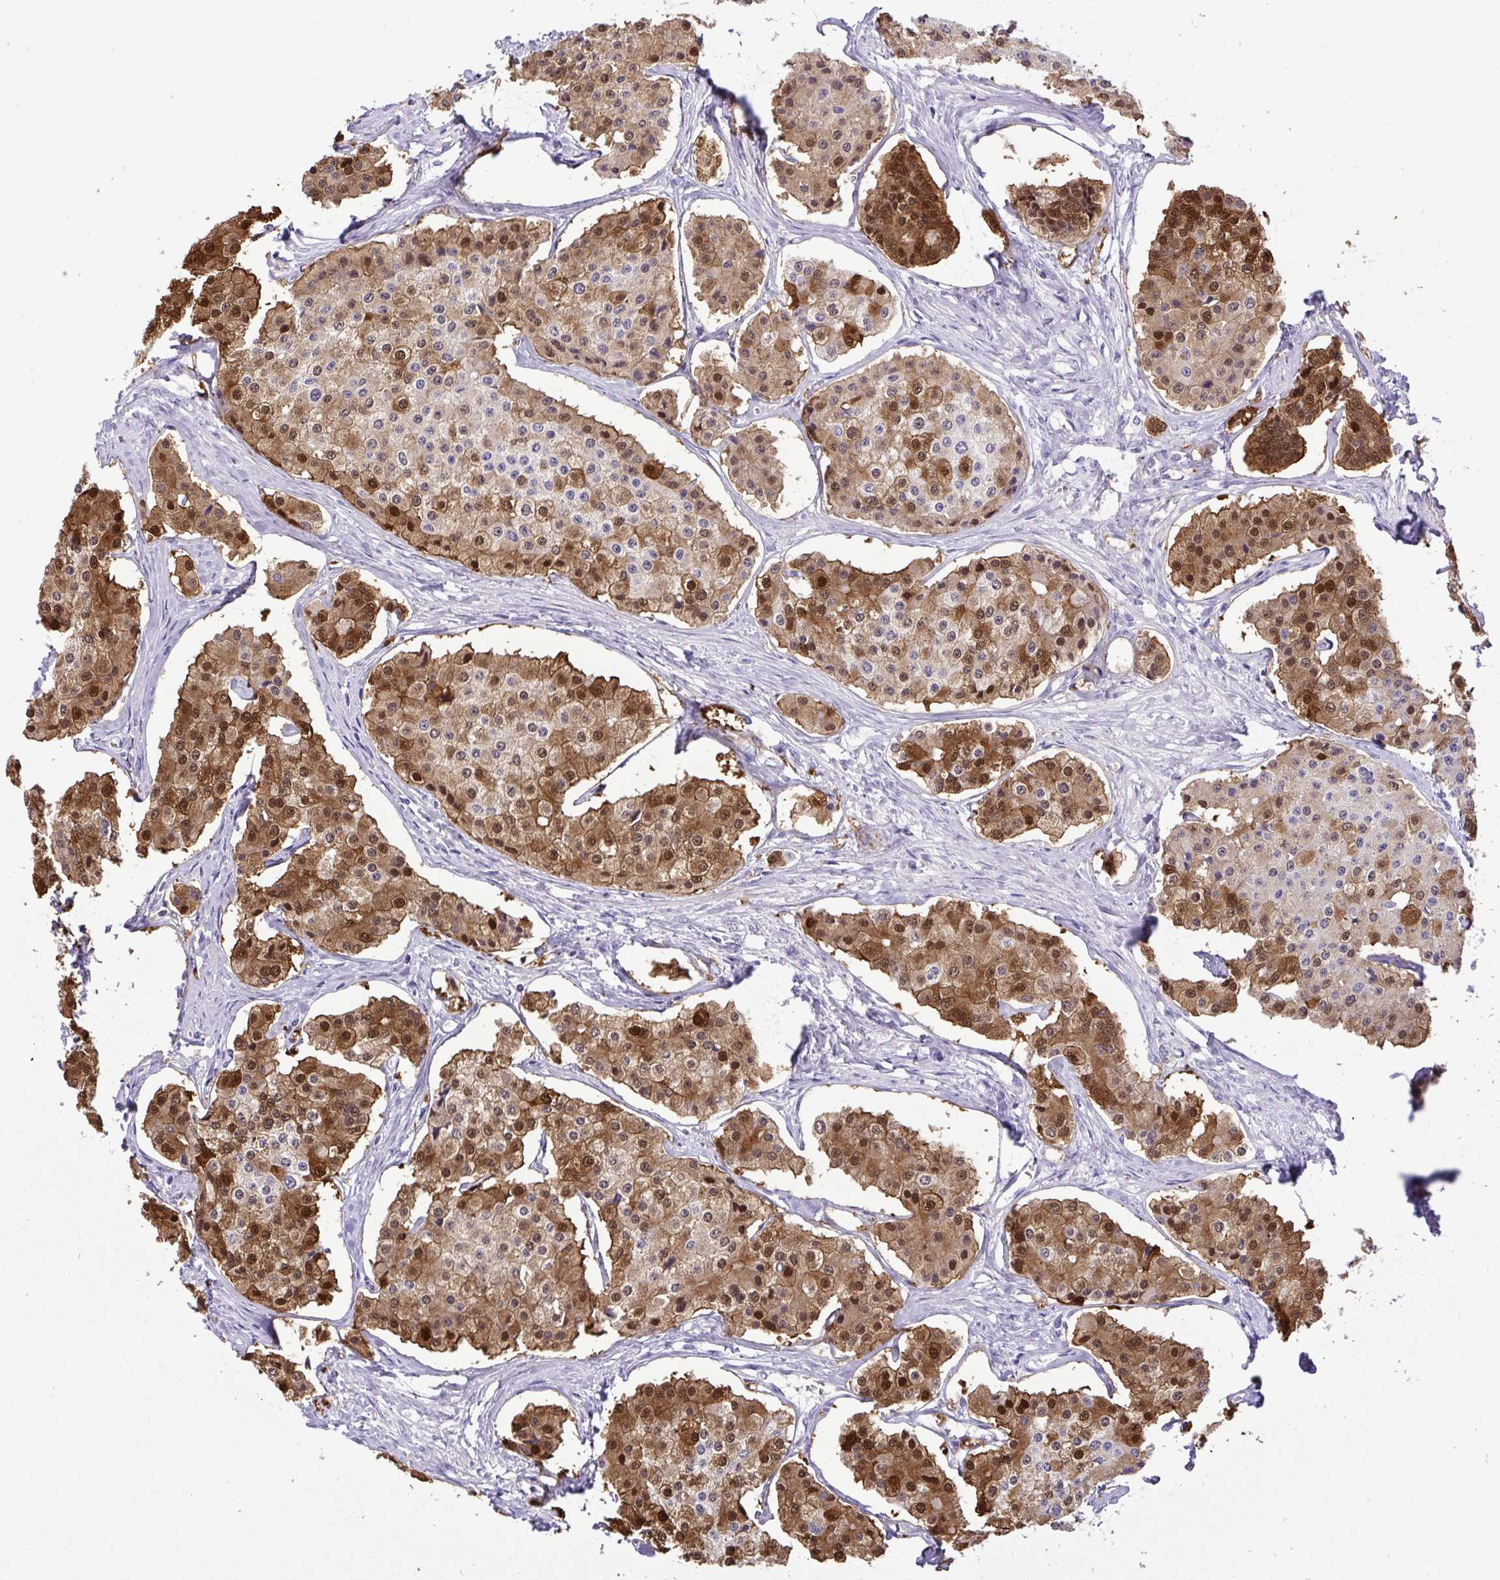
{"staining": {"intensity": "strong", "quantity": "25%-75%", "location": "cytoplasmic/membranous,nuclear"}, "tissue": "carcinoid", "cell_type": "Tumor cells", "image_type": "cancer", "snomed": [{"axis": "morphology", "description": "Carcinoid, malignant, NOS"}, {"axis": "topography", "description": "Small intestine"}], "caption": "A high amount of strong cytoplasmic/membranous and nuclear staining is seen in about 25%-75% of tumor cells in malignant carcinoid tissue.", "gene": "ST8SIA2", "patient": {"sex": "female", "age": 65}}